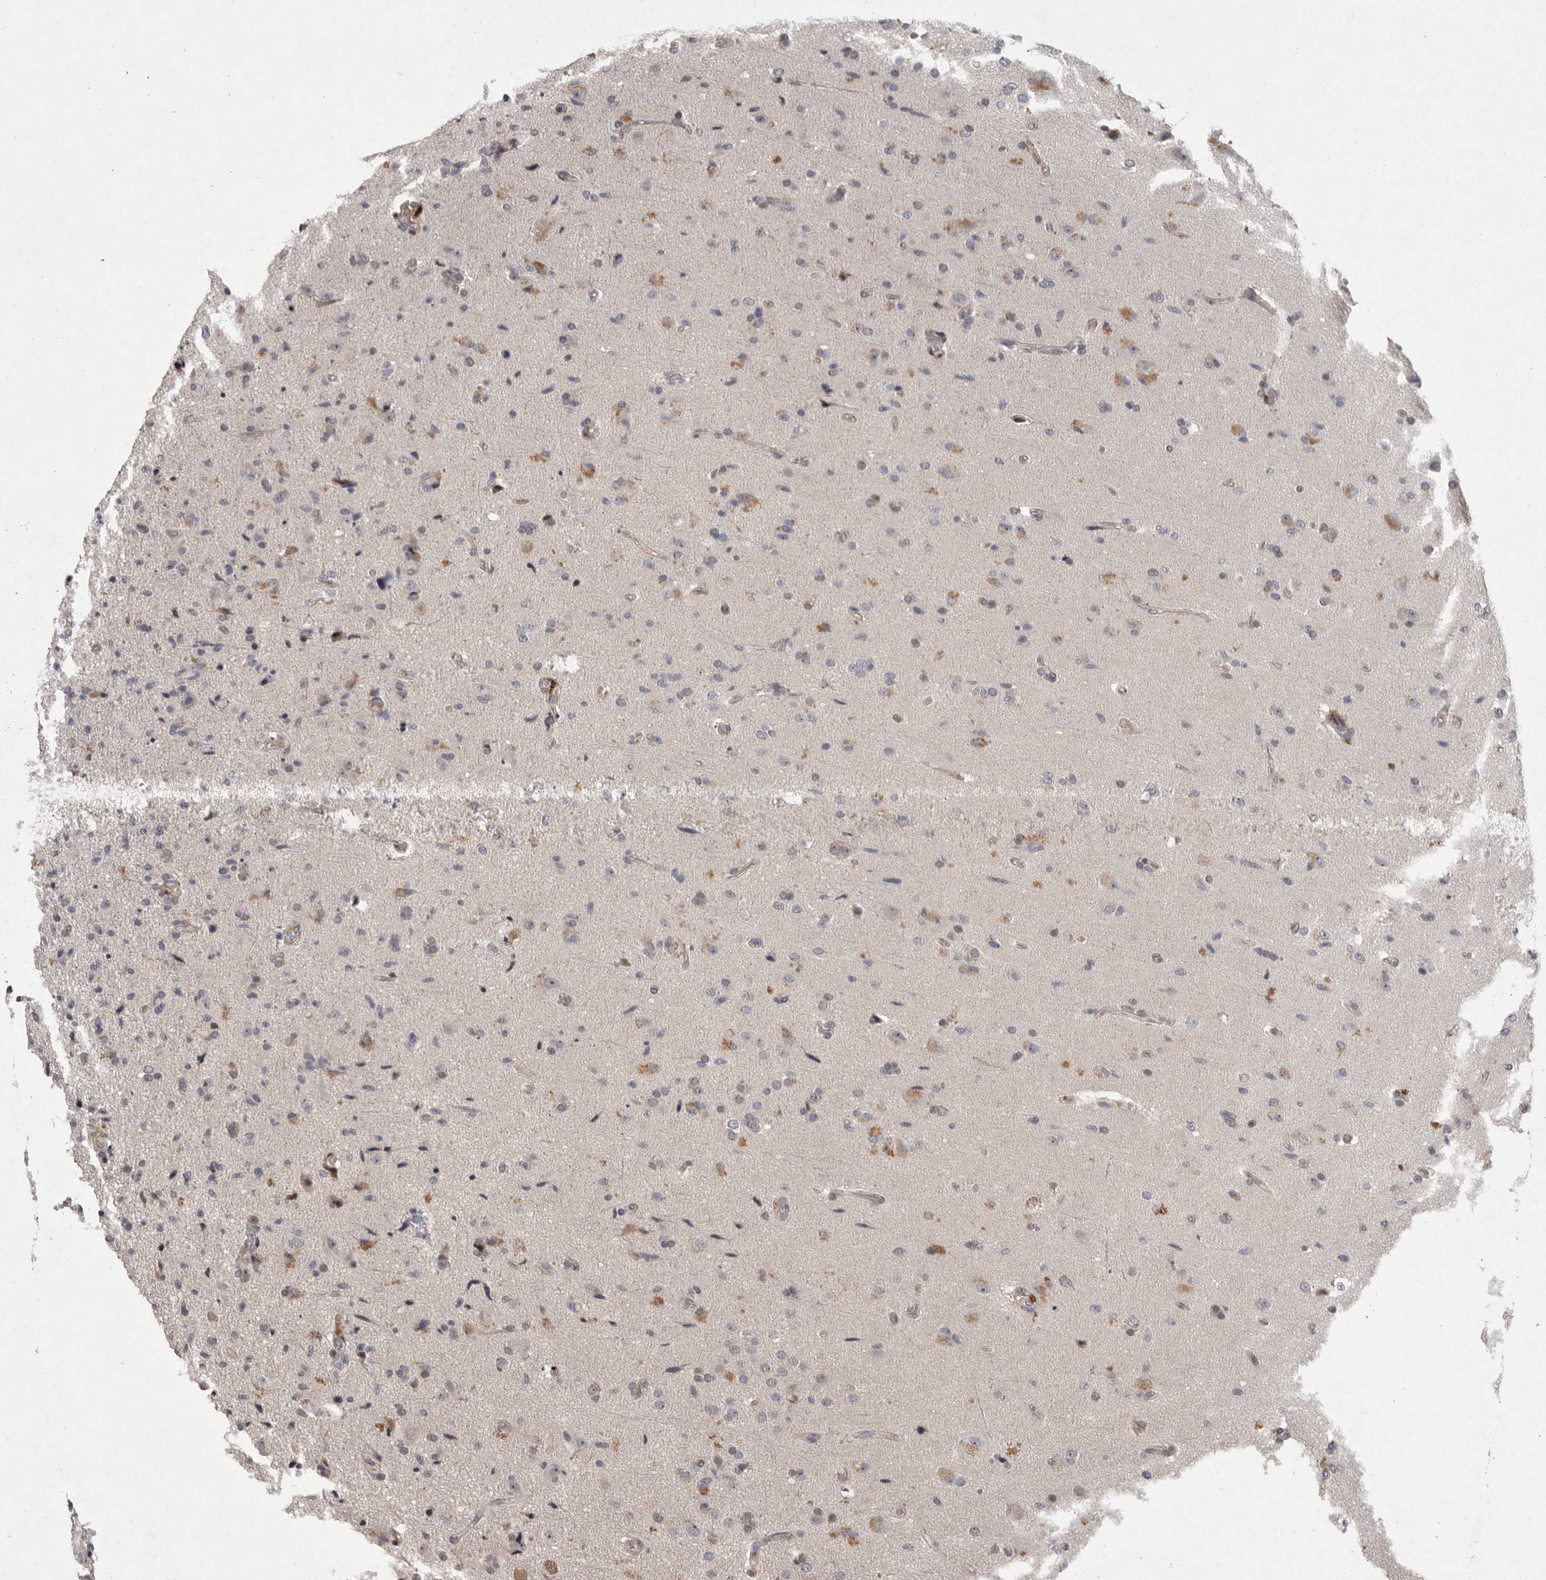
{"staining": {"intensity": "negative", "quantity": "none", "location": "none"}, "tissue": "glioma", "cell_type": "Tumor cells", "image_type": "cancer", "snomed": [{"axis": "morphology", "description": "Glioma, malignant, High grade"}, {"axis": "topography", "description": "Brain"}], "caption": "Immunohistochemistry (IHC) micrograph of high-grade glioma (malignant) stained for a protein (brown), which reveals no positivity in tumor cells.", "gene": "MAN2A1", "patient": {"sex": "male", "age": 72}}